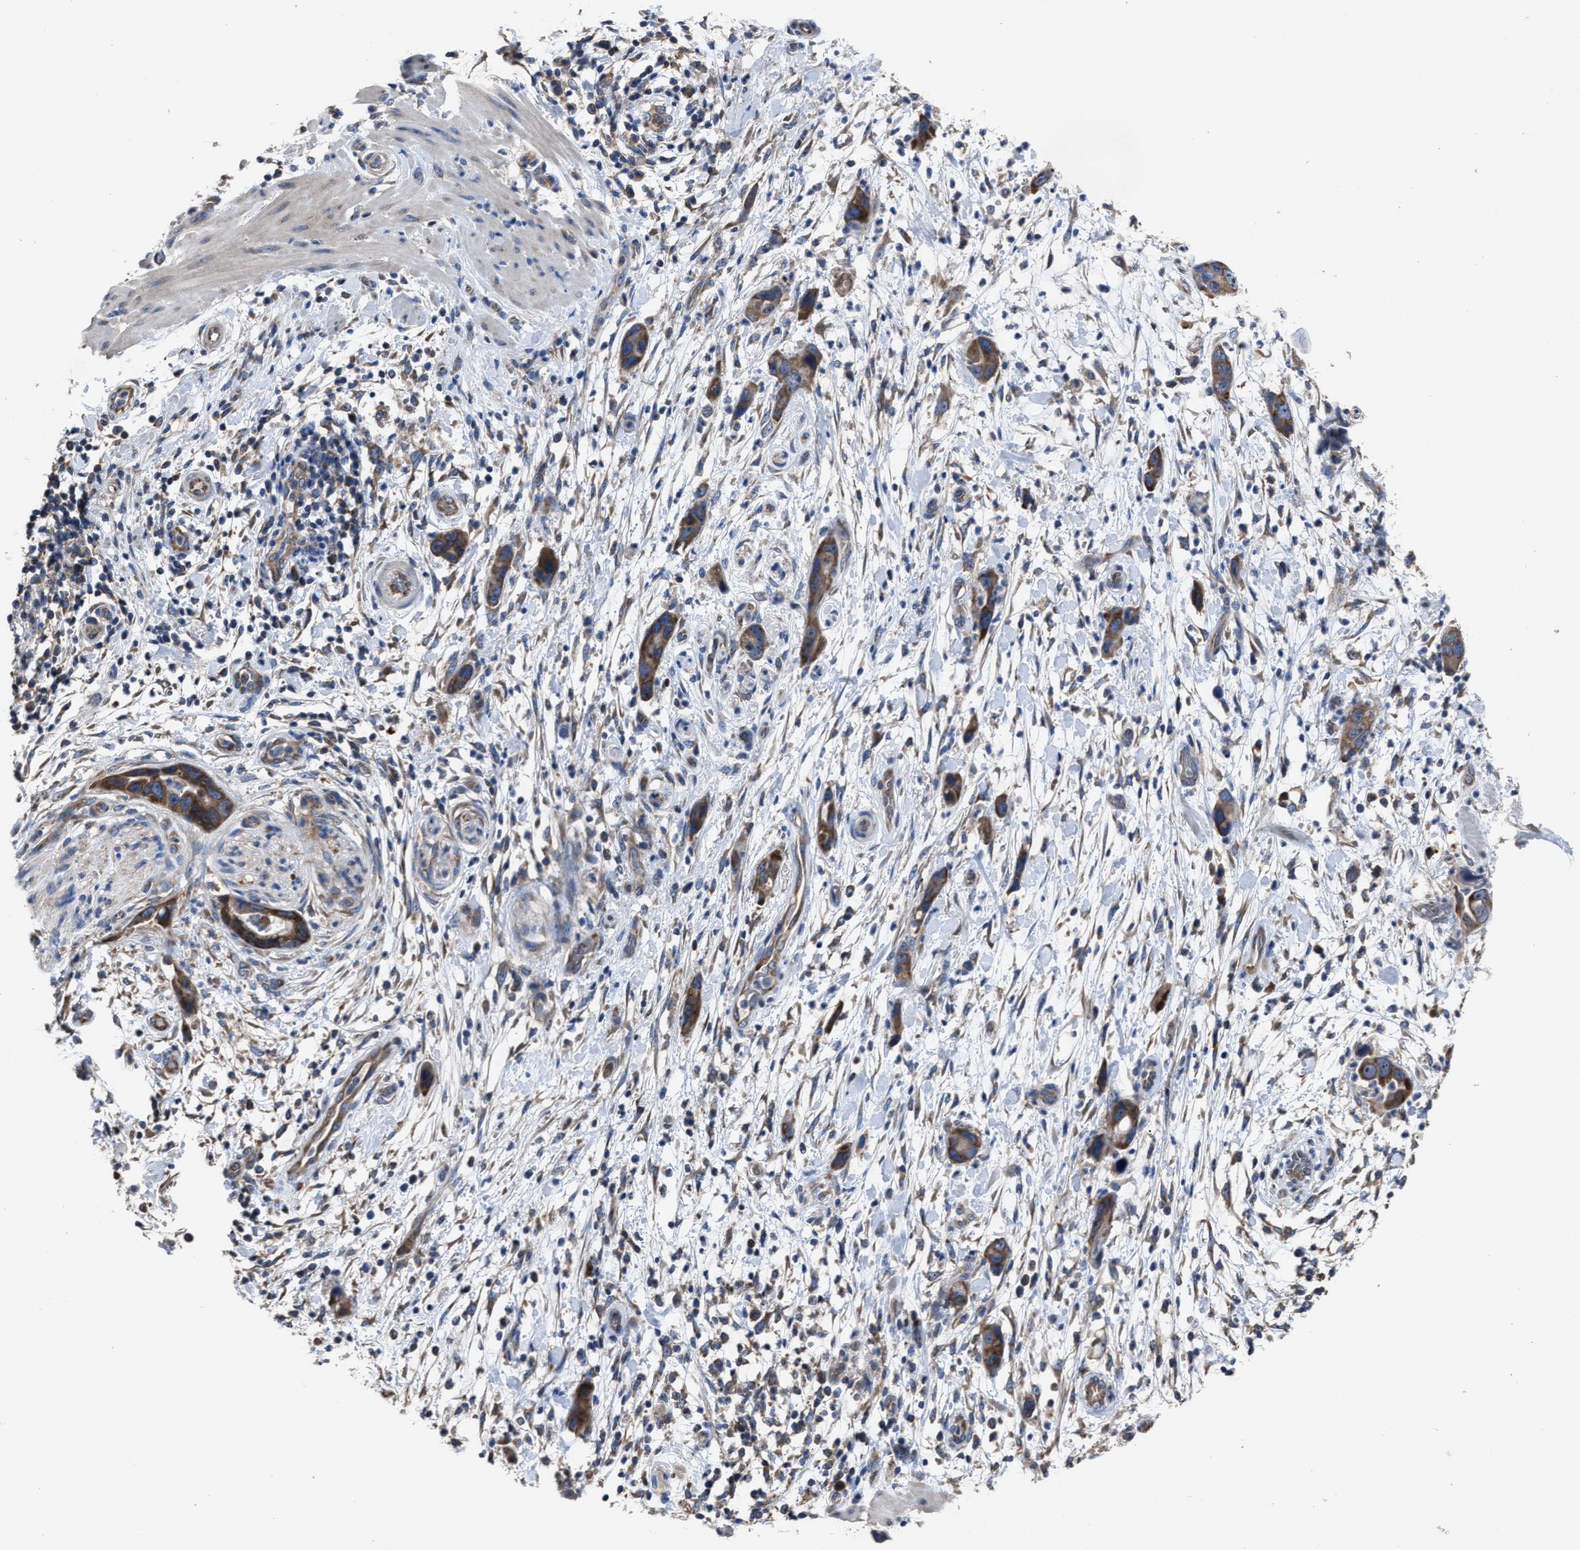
{"staining": {"intensity": "moderate", "quantity": ">75%", "location": "cytoplasmic/membranous"}, "tissue": "pancreatic cancer", "cell_type": "Tumor cells", "image_type": "cancer", "snomed": [{"axis": "morphology", "description": "Adenocarcinoma, NOS"}, {"axis": "topography", "description": "Pancreas"}], "caption": "An image of pancreatic cancer (adenocarcinoma) stained for a protein displays moderate cytoplasmic/membranous brown staining in tumor cells.", "gene": "UPF1", "patient": {"sex": "female", "age": 71}}